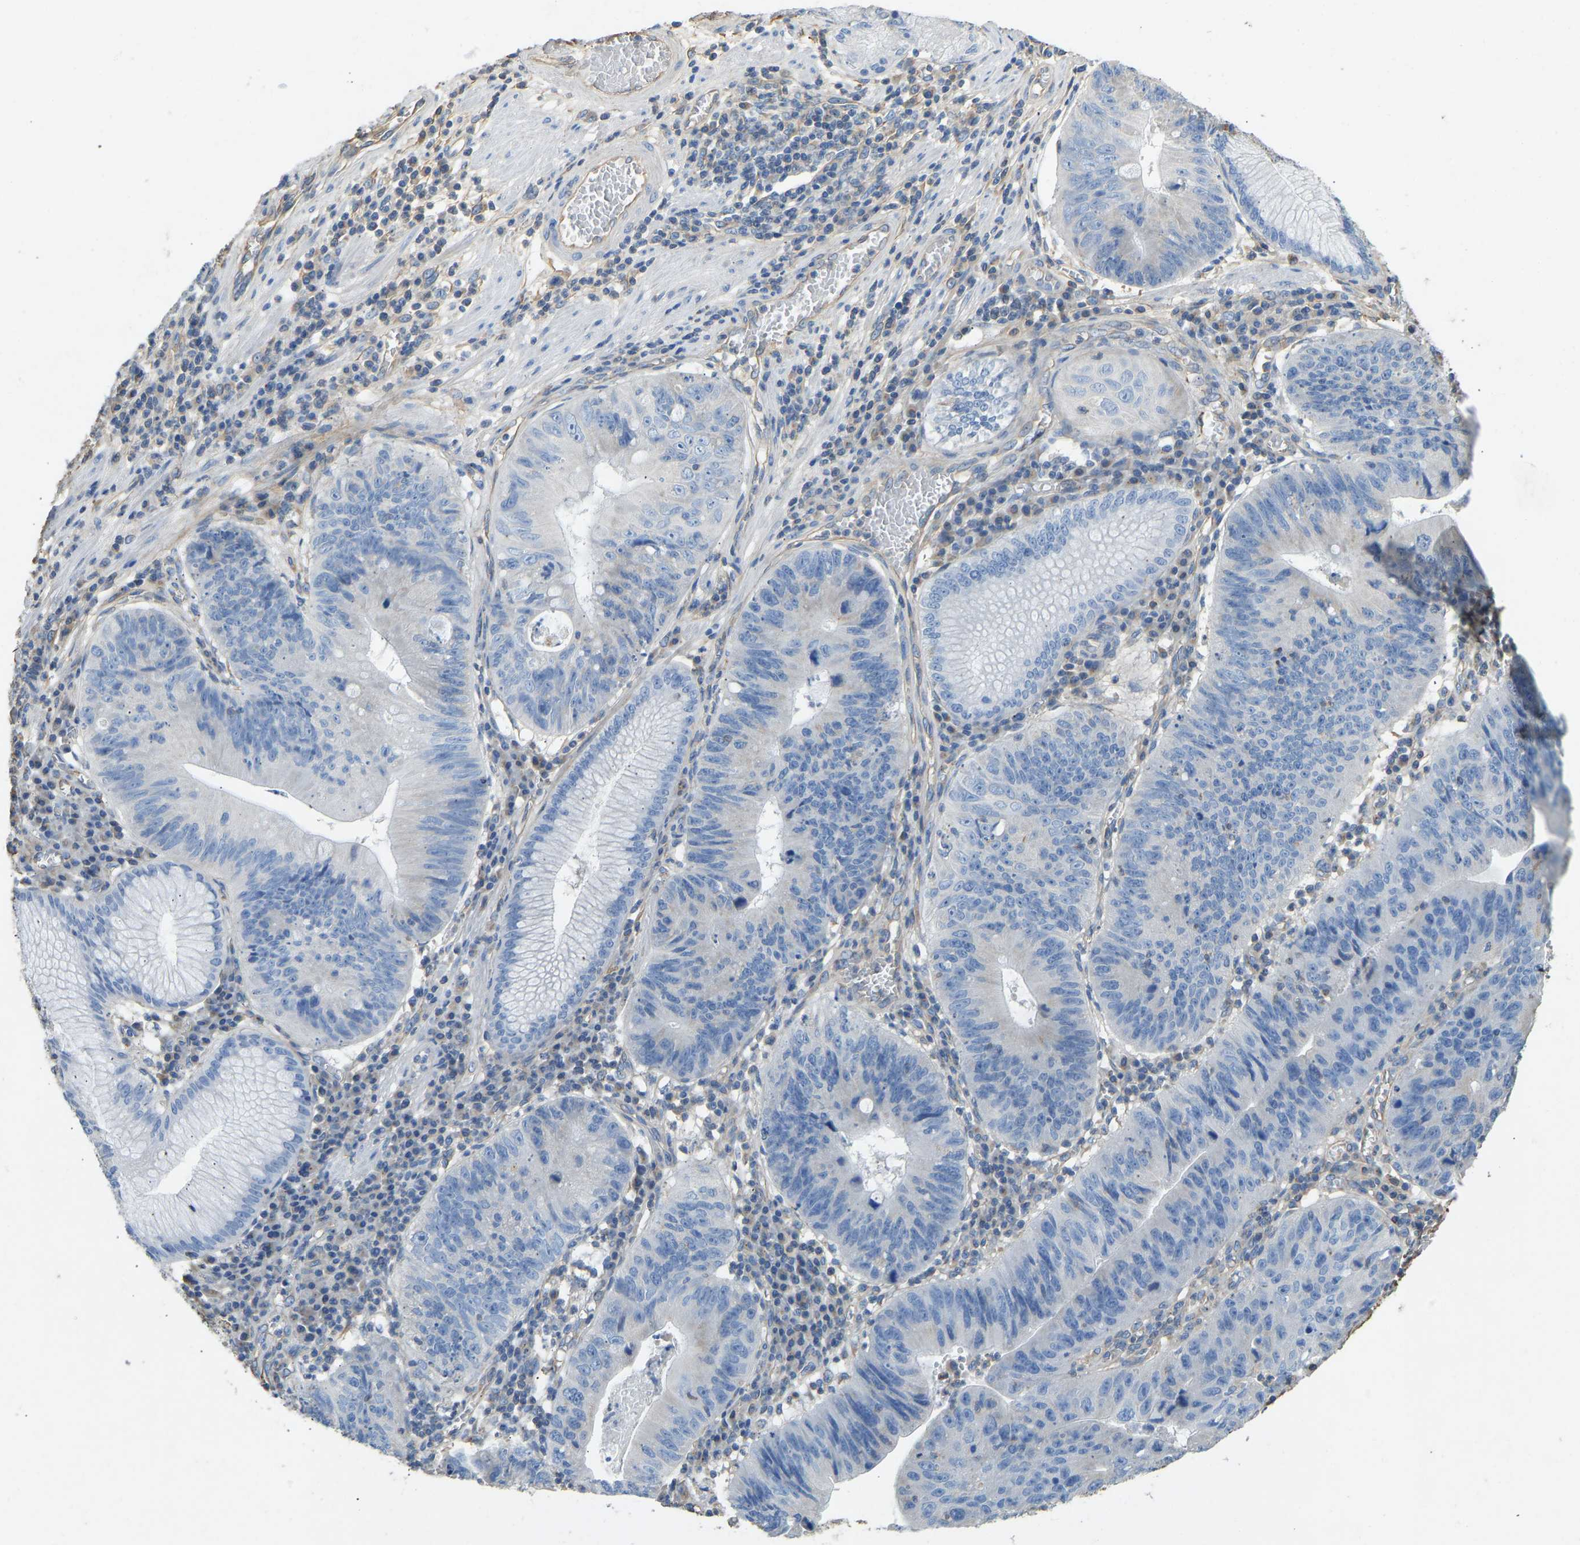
{"staining": {"intensity": "negative", "quantity": "none", "location": "none"}, "tissue": "stomach cancer", "cell_type": "Tumor cells", "image_type": "cancer", "snomed": [{"axis": "morphology", "description": "Adenocarcinoma, NOS"}, {"axis": "topography", "description": "Stomach"}], "caption": "IHC photomicrograph of stomach cancer (adenocarcinoma) stained for a protein (brown), which displays no staining in tumor cells.", "gene": "TECTA", "patient": {"sex": "male", "age": 59}}